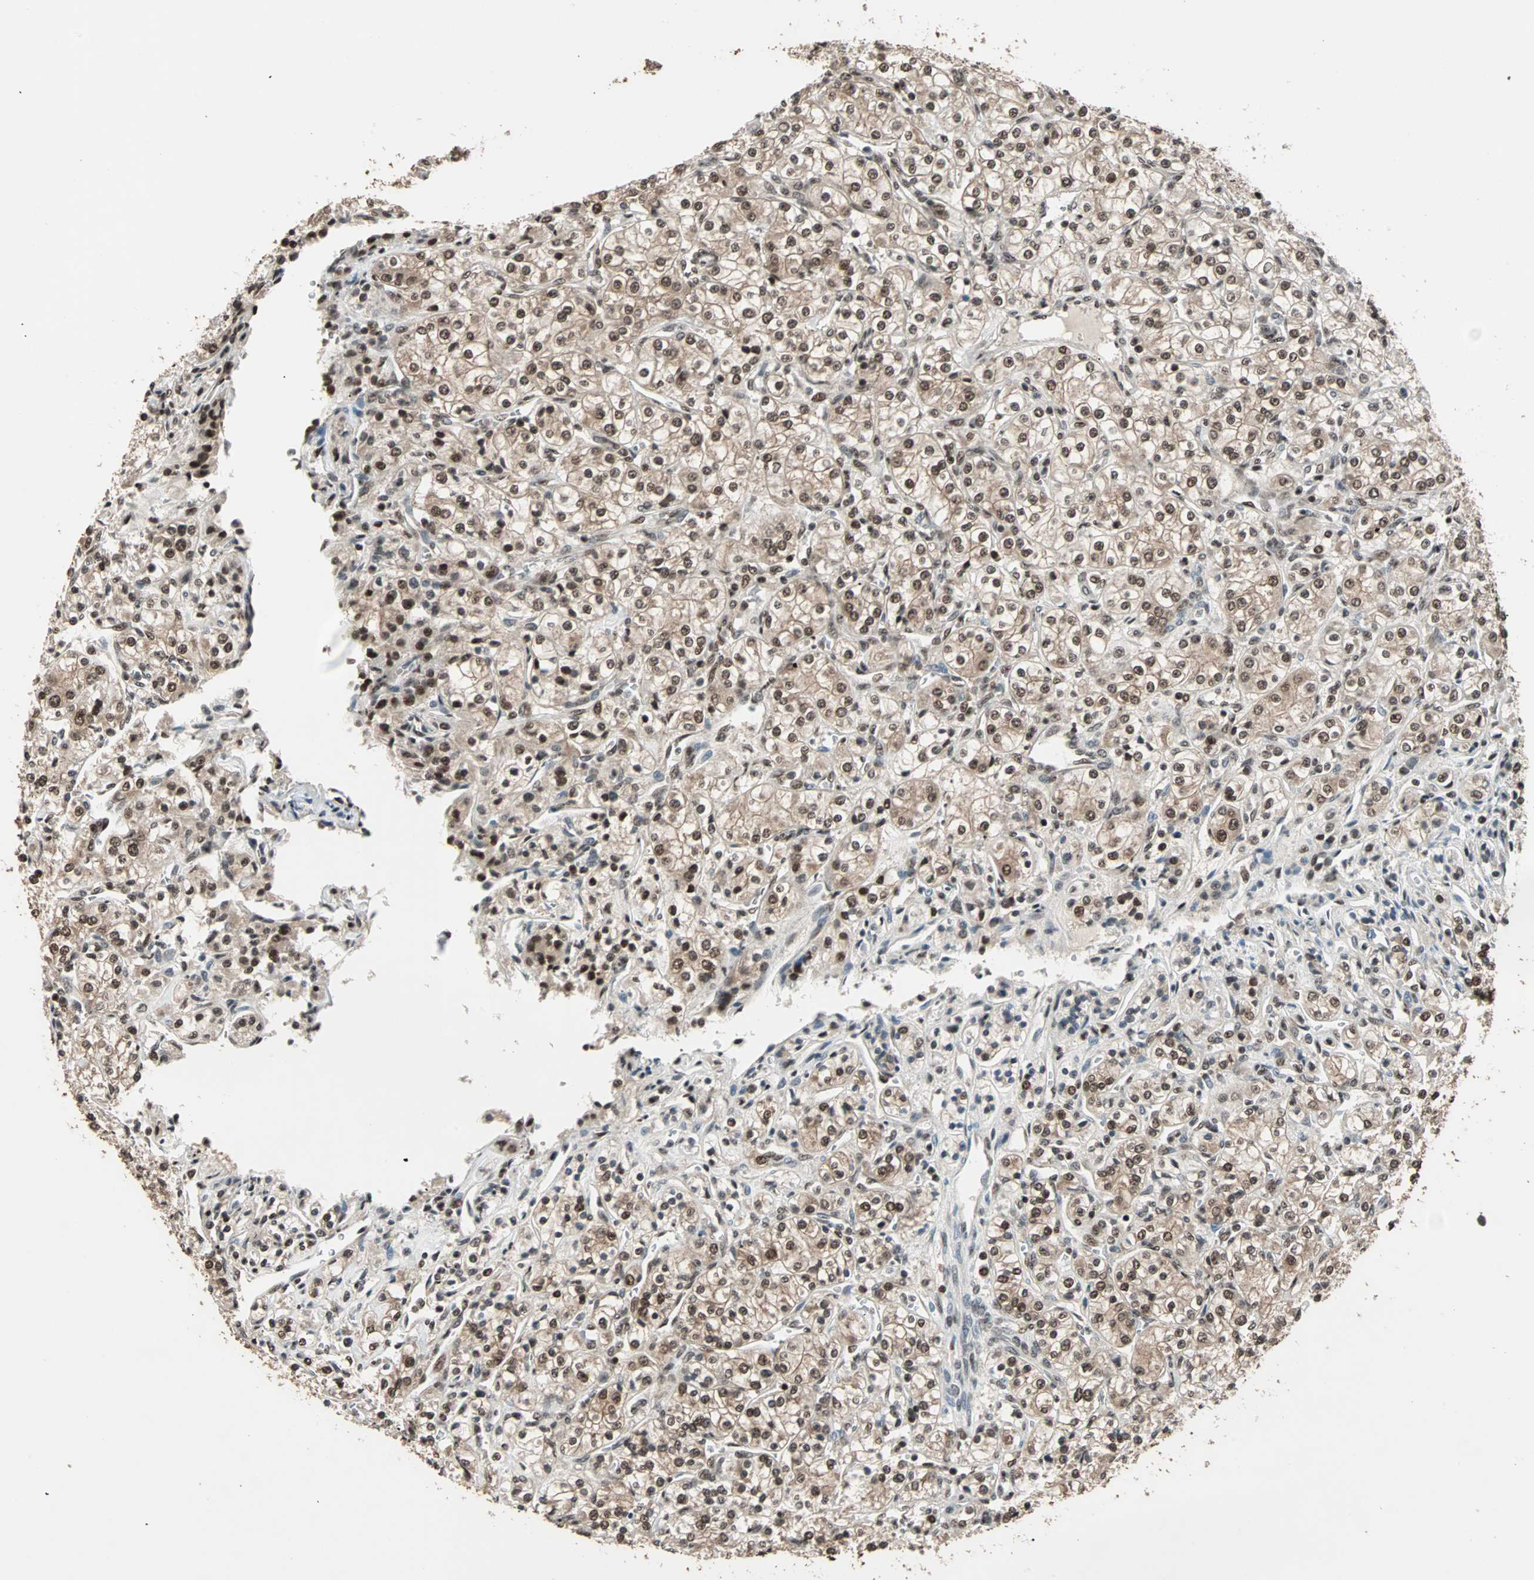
{"staining": {"intensity": "strong", "quantity": ">75%", "location": "cytoplasmic/membranous,nuclear"}, "tissue": "renal cancer", "cell_type": "Tumor cells", "image_type": "cancer", "snomed": [{"axis": "morphology", "description": "Adenocarcinoma, NOS"}, {"axis": "topography", "description": "Kidney"}], "caption": "Adenocarcinoma (renal) stained with a protein marker exhibits strong staining in tumor cells.", "gene": "ZNF44", "patient": {"sex": "male", "age": 77}}